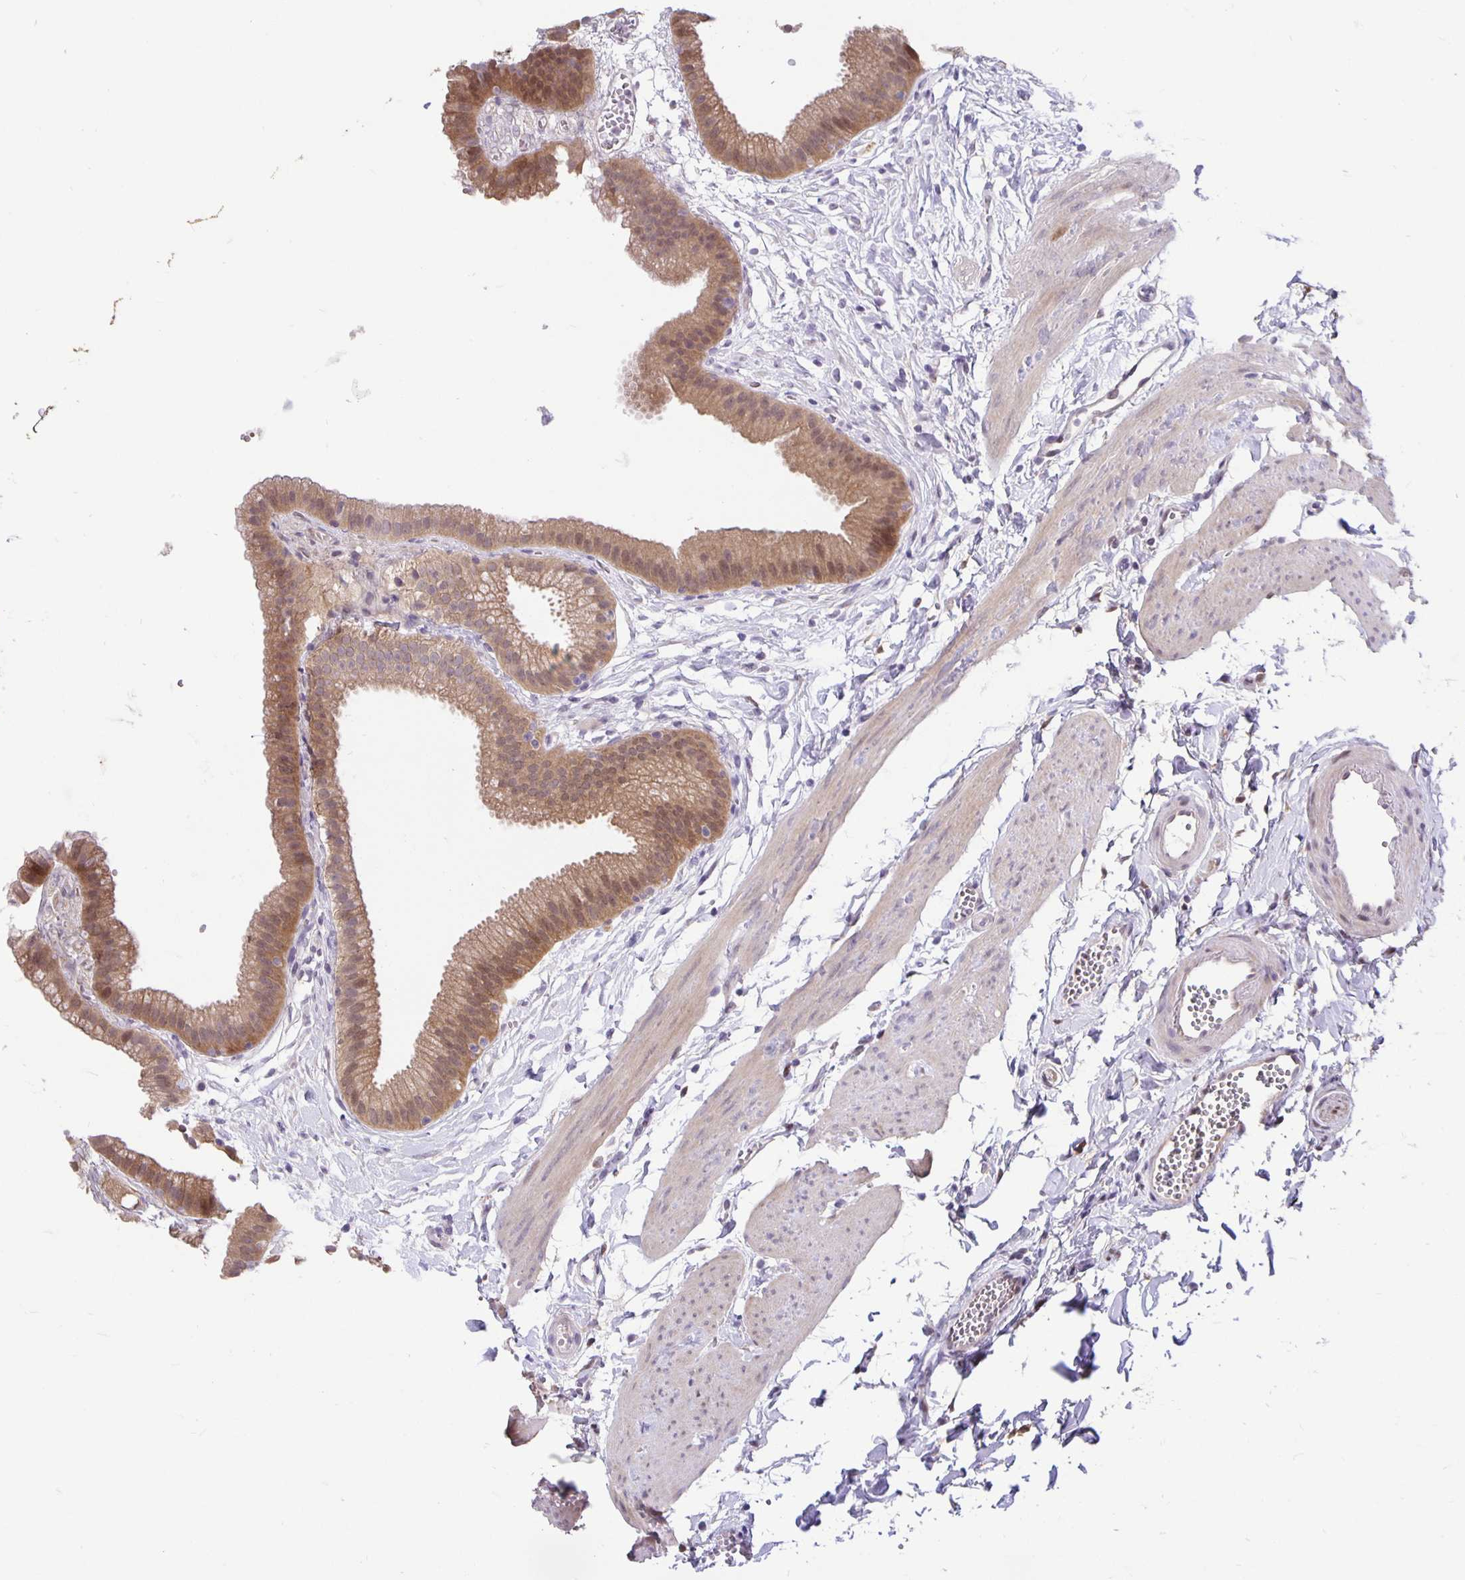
{"staining": {"intensity": "moderate", "quantity": ">75%", "location": "cytoplasmic/membranous"}, "tissue": "gallbladder", "cell_type": "Glandular cells", "image_type": "normal", "snomed": [{"axis": "morphology", "description": "Normal tissue, NOS"}, {"axis": "topography", "description": "Gallbladder"}], "caption": "An immunohistochemistry micrograph of benign tissue is shown. Protein staining in brown shows moderate cytoplasmic/membranous positivity in gallbladder within glandular cells. Using DAB (3,3'-diaminobenzidine) (brown) and hematoxylin (blue) stains, captured at high magnification using brightfield microscopy.", "gene": "TAX1BP3", "patient": {"sex": "female", "age": 63}}